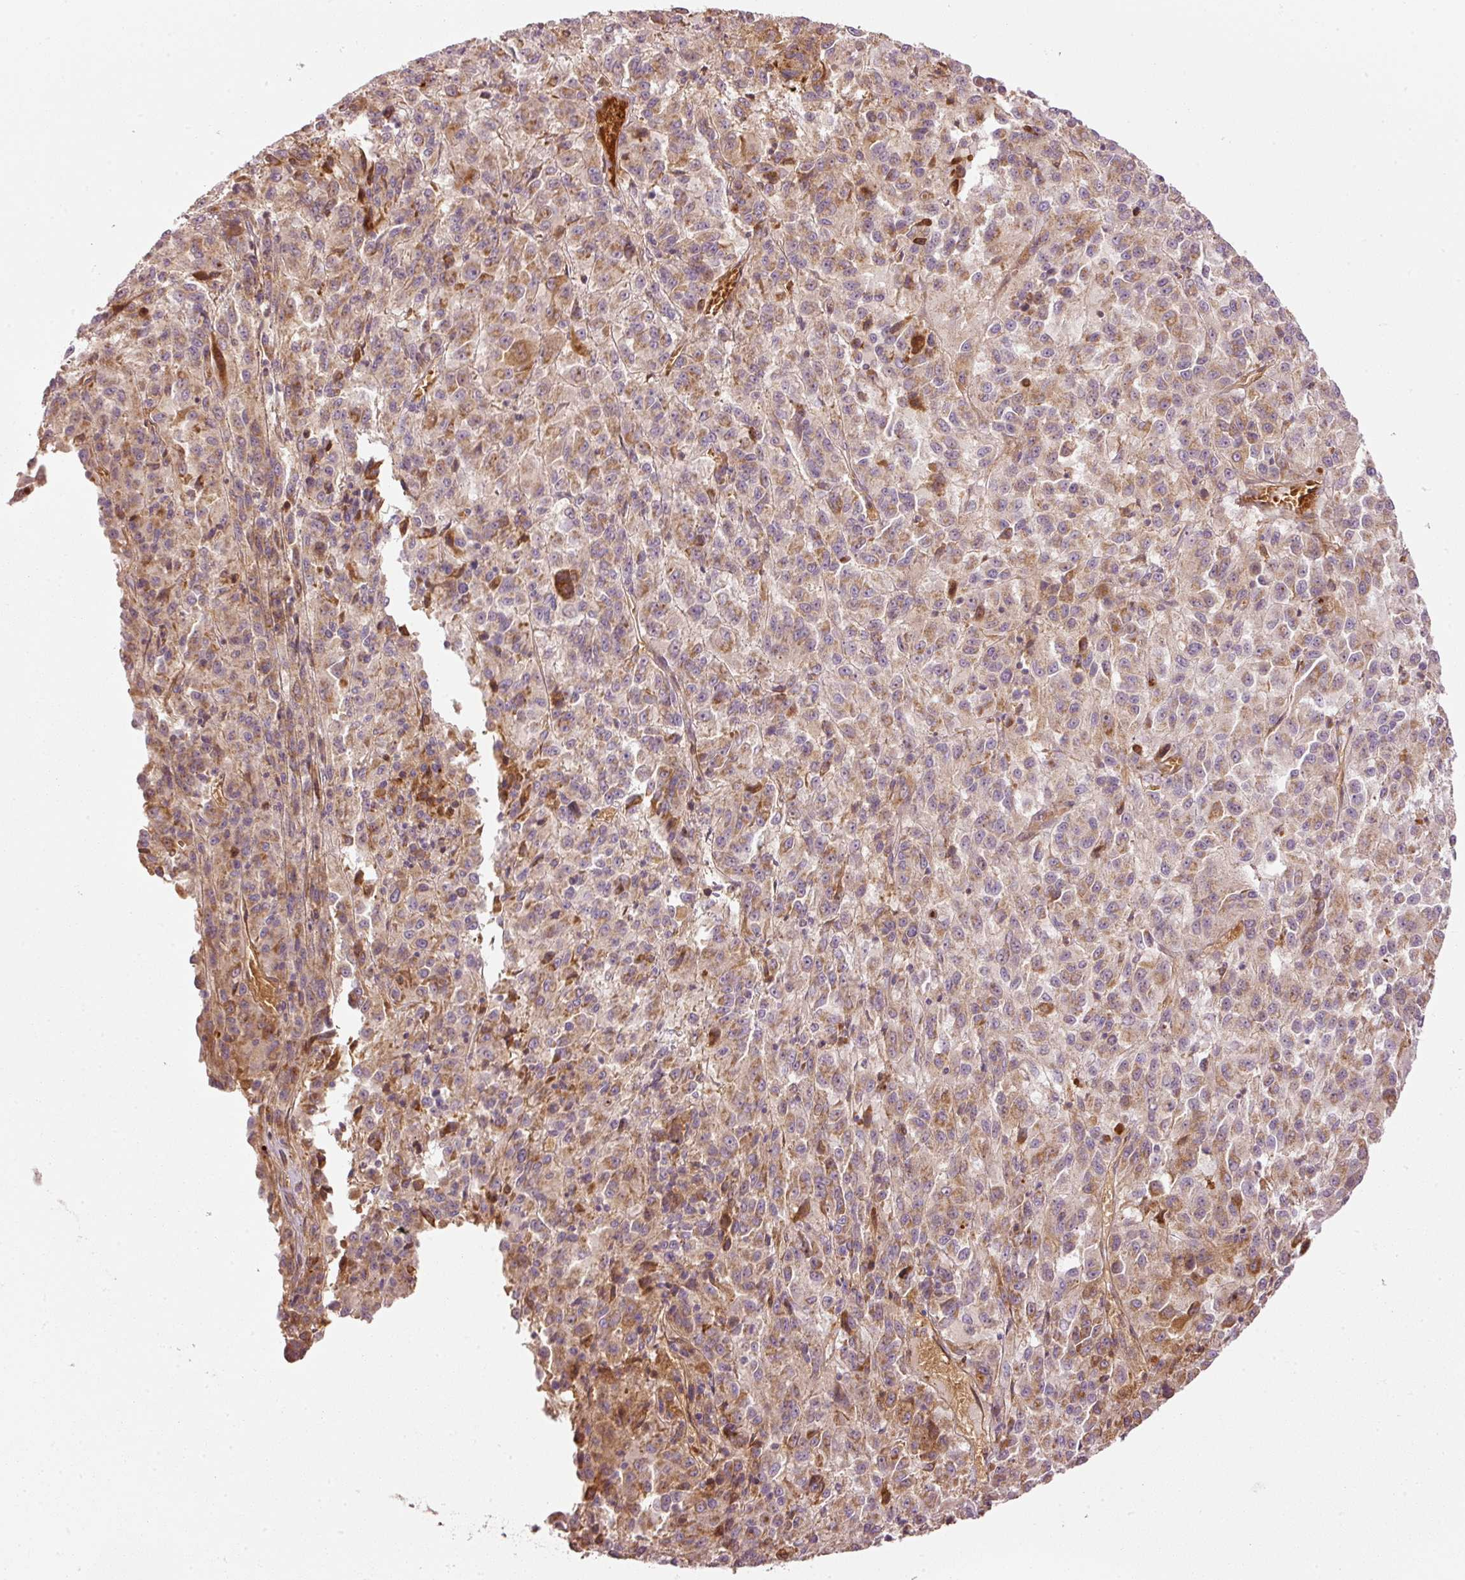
{"staining": {"intensity": "weak", "quantity": "<25%", "location": "cytoplasmic/membranous"}, "tissue": "melanoma", "cell_type": "Tumor cells", "image_type": "cancer", "snomed": [{"axis": "morphology", "description": "Malignant melanoma, Metastatic site"}, {"axis": "topography", "description": "Lung"}], "caption": "An image of human melanoma is negative for staining in tumor cells.", "gene": "SERPING1", "patient": {"sex": "male", "age": 64}}